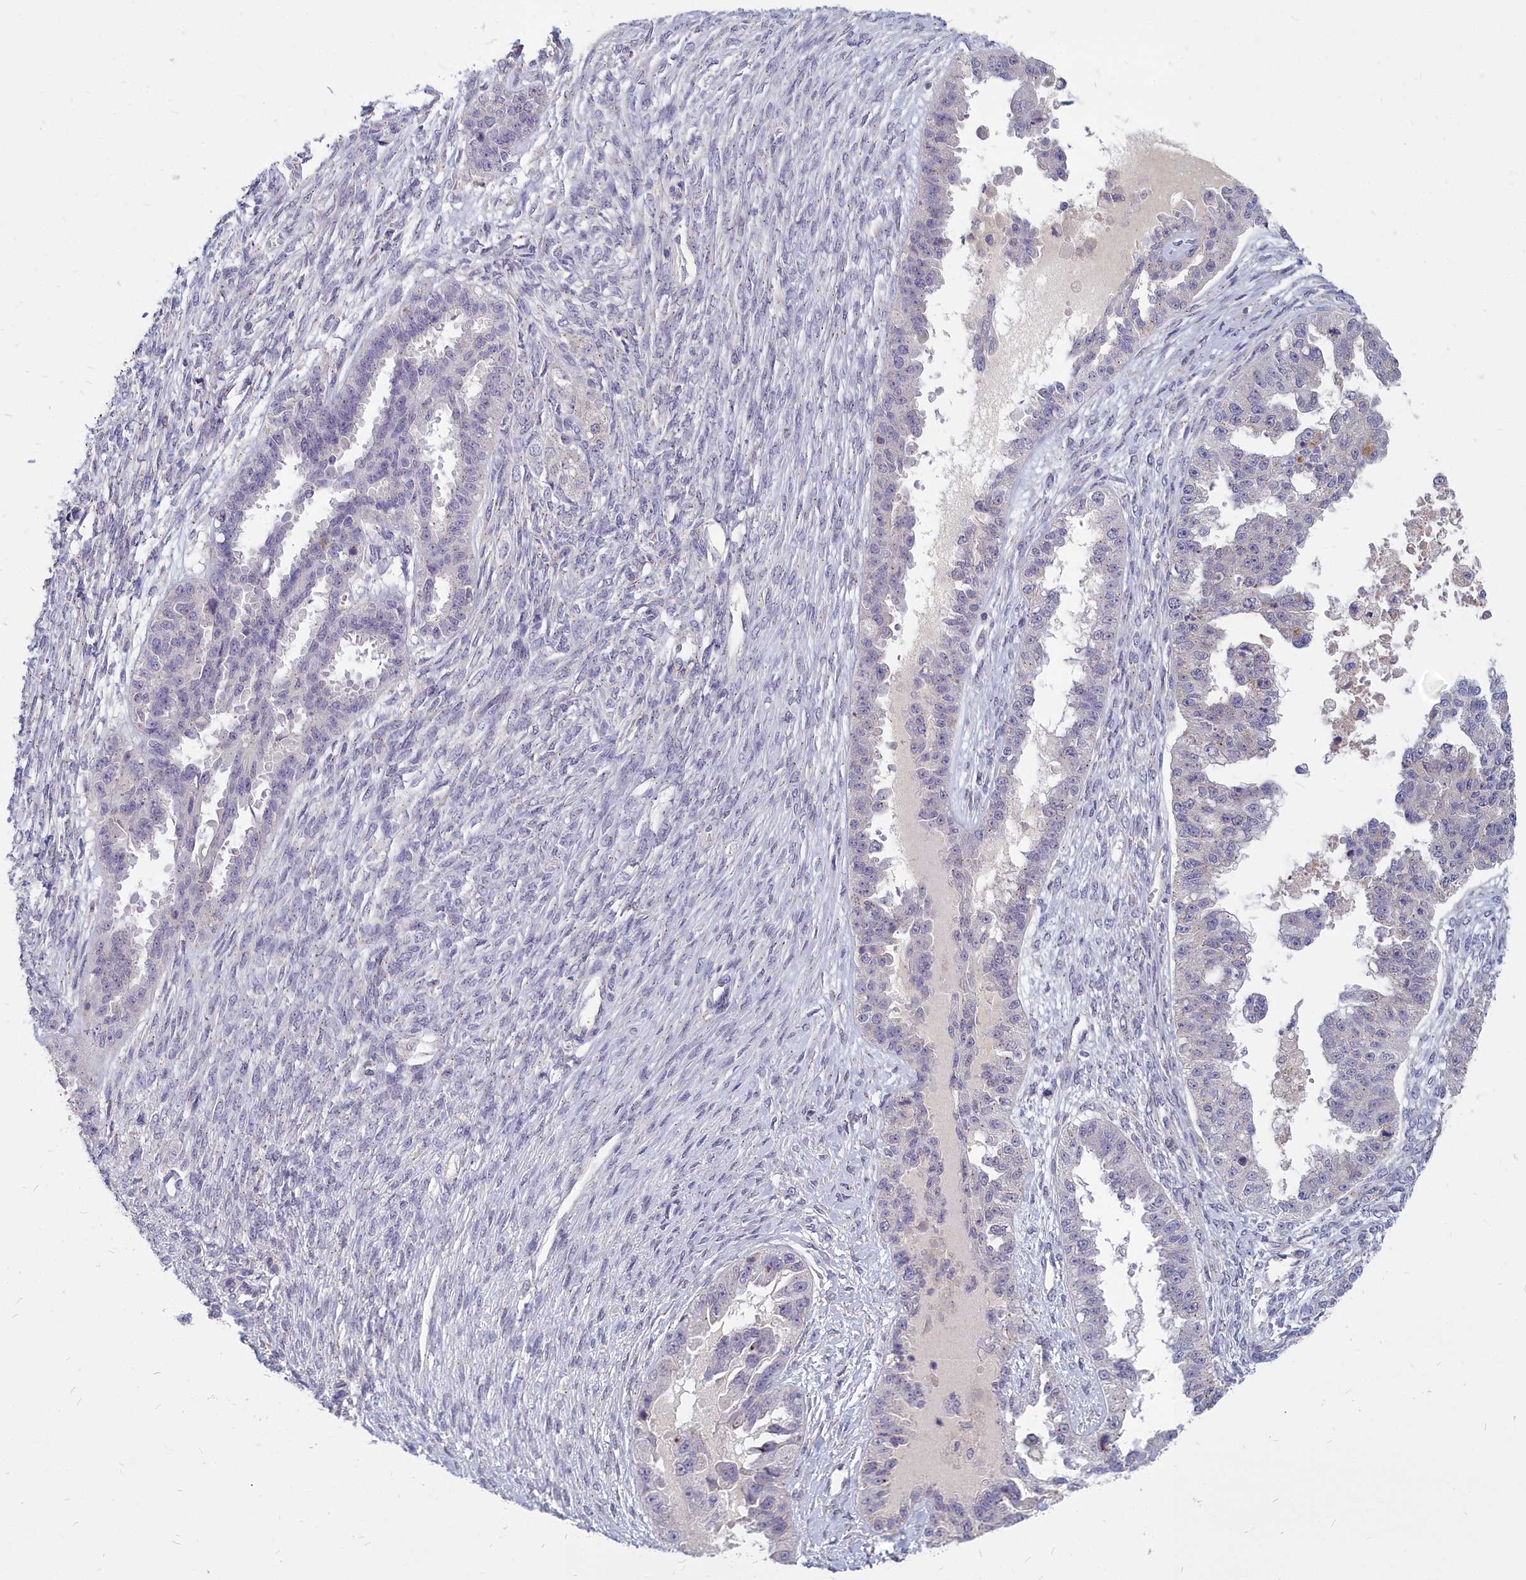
{"staining": {"intensity": "negative", "quantity": "none", "location": "none"}, "tissue": "ovarian cancer", "cell_type": "Tumor cells", "image_type": "cancer", "snomed": [{"axis": "morphology", "description": "Cystadenocarcinoma, serous, NOS"}, {"axis": "topography", "description": "Ovary"}], "caption": "Ovarian cancer was stained to show a protein in brown. There is no significant expression in tumor cells.", "gene": "NOXA1", "patient": {"sex": "female", "age": 58}}